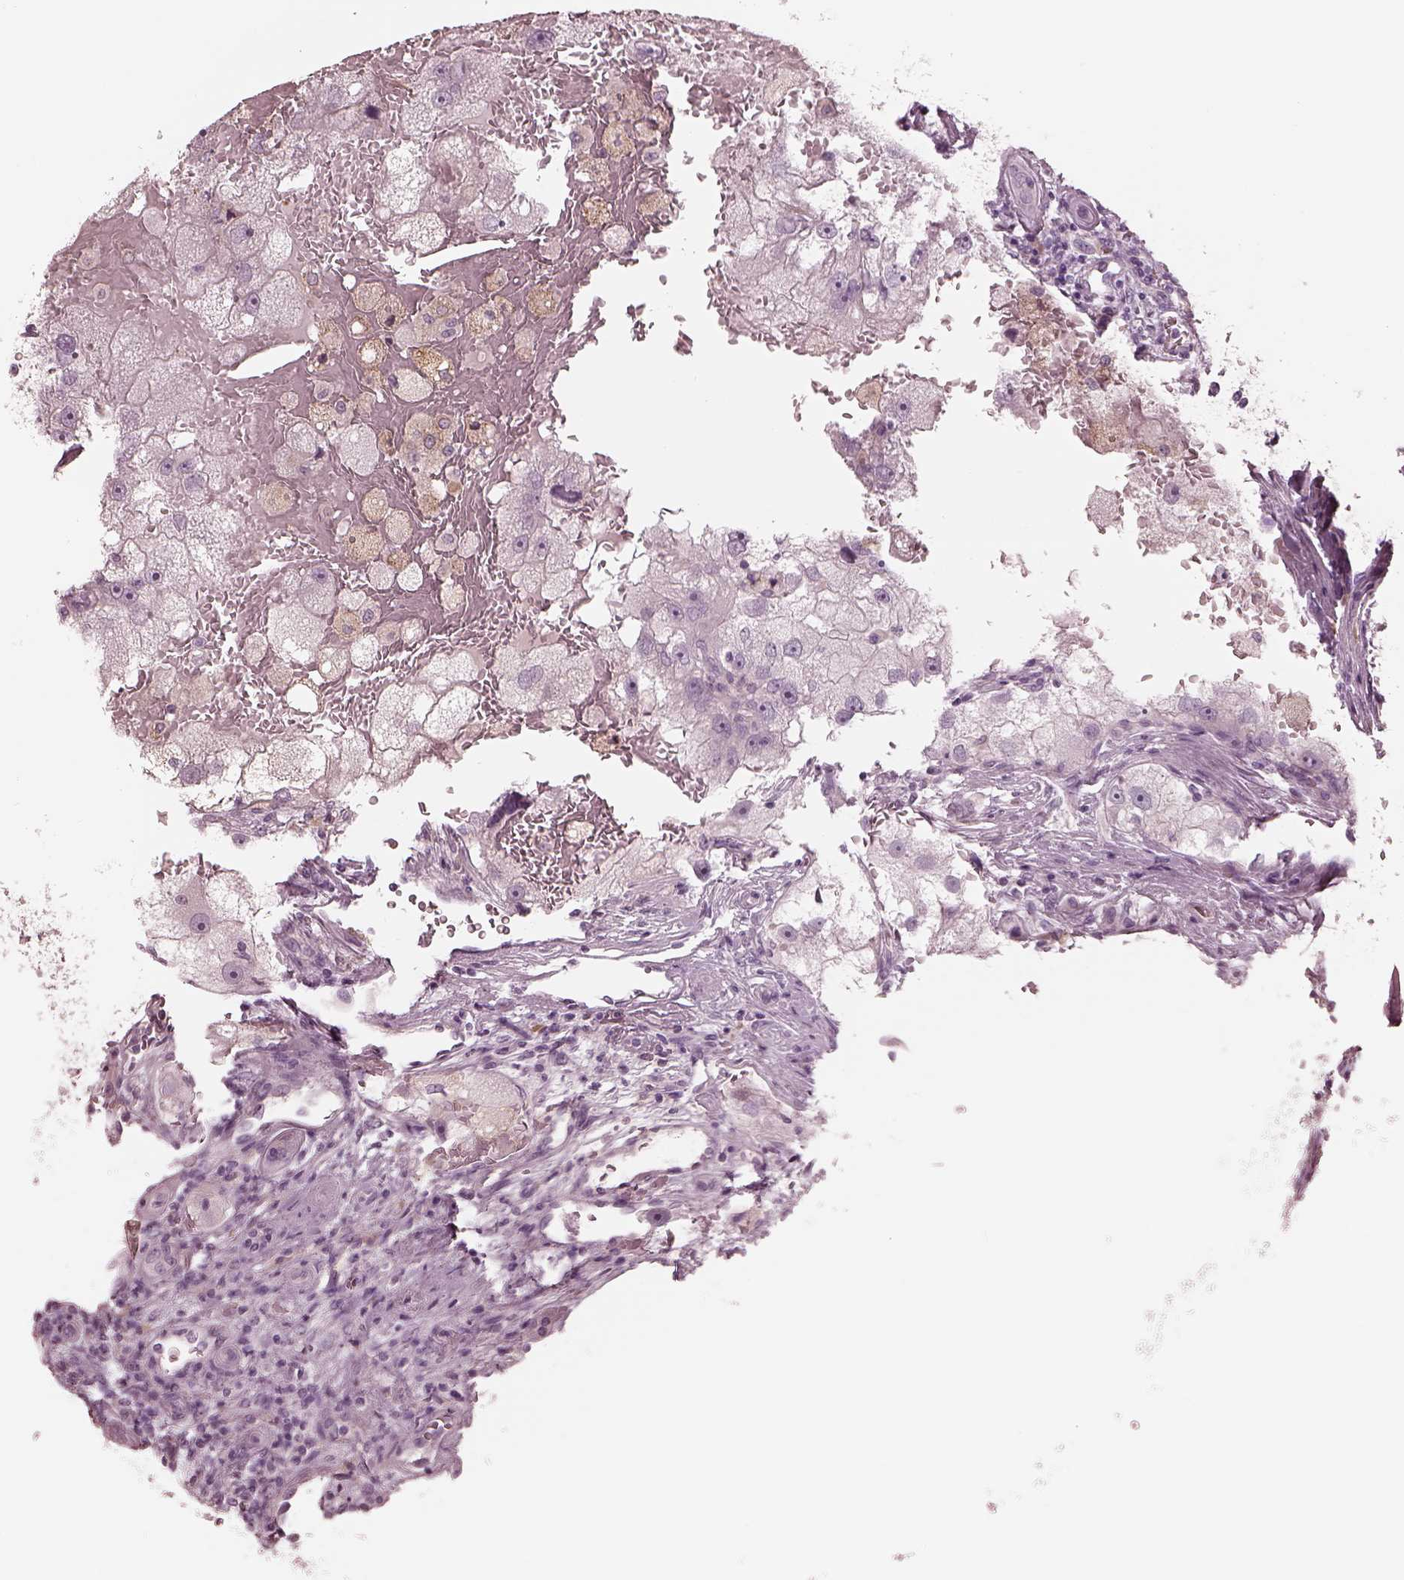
{"staining": {"intensity": "negative", "quantity": "none", "location": "none"}, "tissue": "renal cancer", "cell_type": "Tumor cells", "image_type": "cancer", "snomed": [{"axis": "morphology", "description": "Adenocarcinoma, NOS"}, {"axis": "topography", "description": "Kidney"}], "caption": "IHC of renal cancer (adenocarcinoma) reveals no staining in tumor cells.", "gene": "CADM2", "patient": {"sex": "male", "age": 63}}